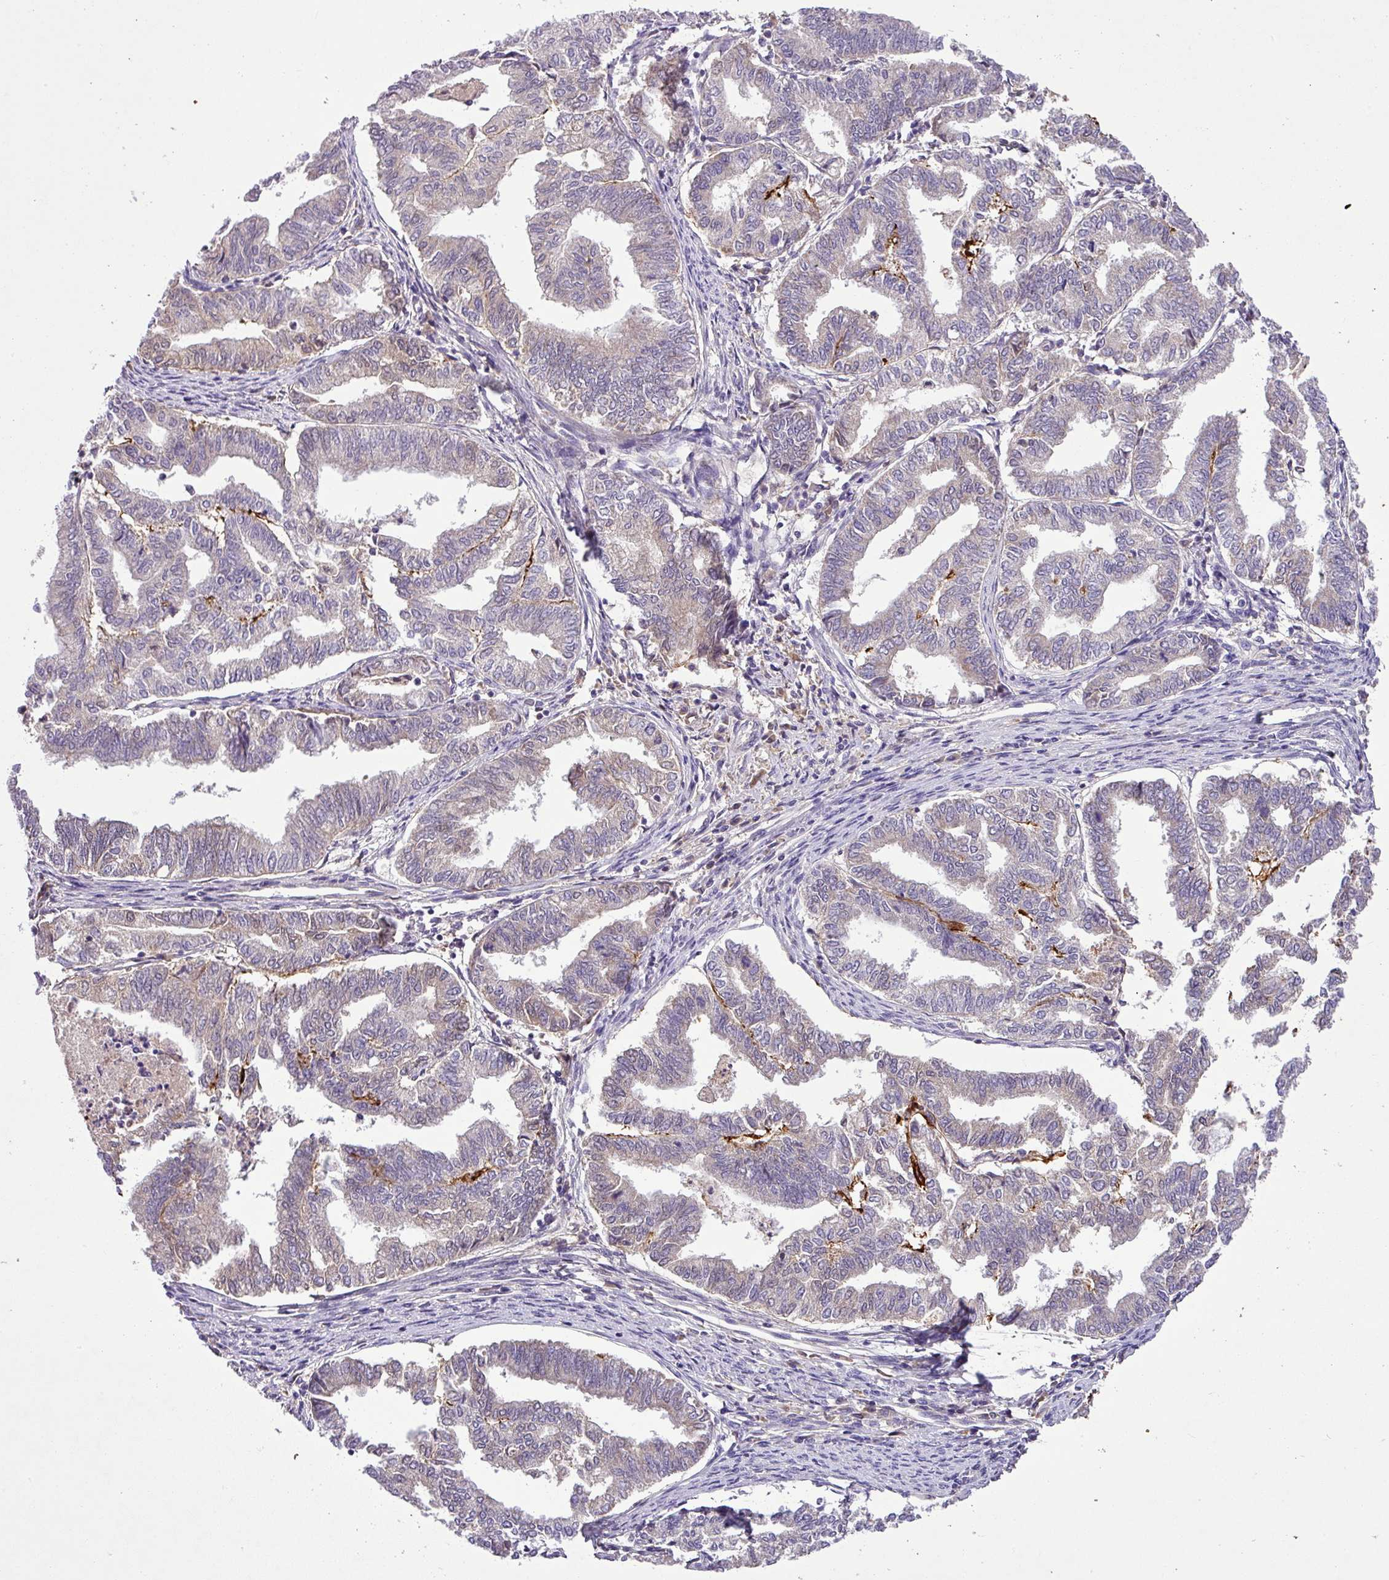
{"staining": {"intensity": "weak", "quantity": "25%-75%", "location": "cytoplasmic/membranous"}, "tissue": "endometrial cancer", "cell_type": "Tumor cells", "image_type": "cancer", "snomed": [{"axis": "morphology", "description": "Adenocarcinoma, NOS"}, {"axis": "topography", "description": "Endometrium"}], "caption": "Weak cytoplasmic/membranous staining is present in approximately 25%-75% of tumor cells in endometrial cancer (adenocarcinoma).", "gene": "ZNF513", "patient": {"sex": "female", "age": 79}}